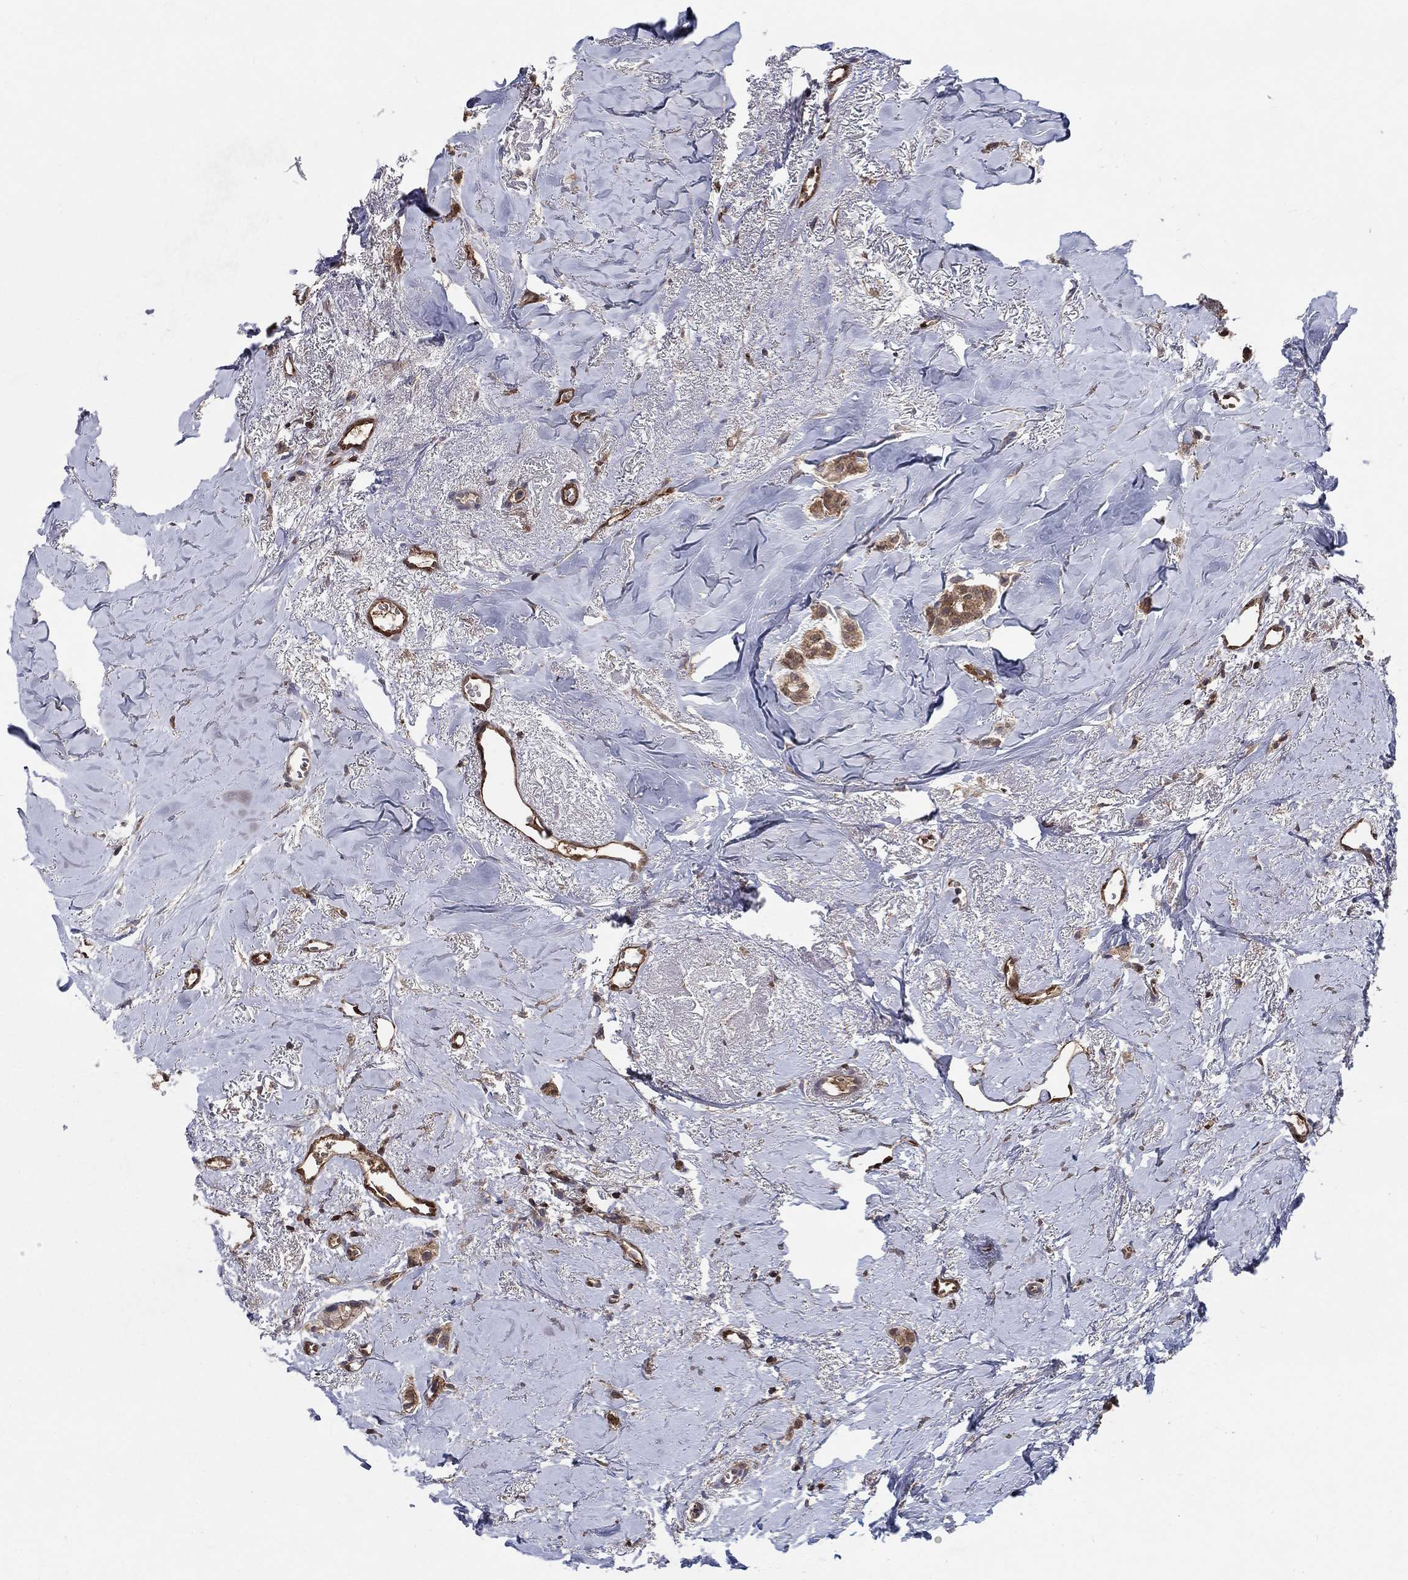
{"staining": {"intensity": "moderate", "quantity": "25%-75%", "location": "cytoplasmic/membranous"}, "tissue": "breast cancer", "cell_type": "Tumor cells", "image_type": "cancer", "snomed": [{"axis": "morphology", "description": "Duct carcinoma"}, {"axis": "topography", "description": "Breast"}], "caption": "Tumor cells reveal medium levels of moderate cytoplasmic/membranous positivity in about 25%-75% of cells in human breast cancer.", "gene": "AGFG2", "patient": {"sex": "female", "age": 85}}